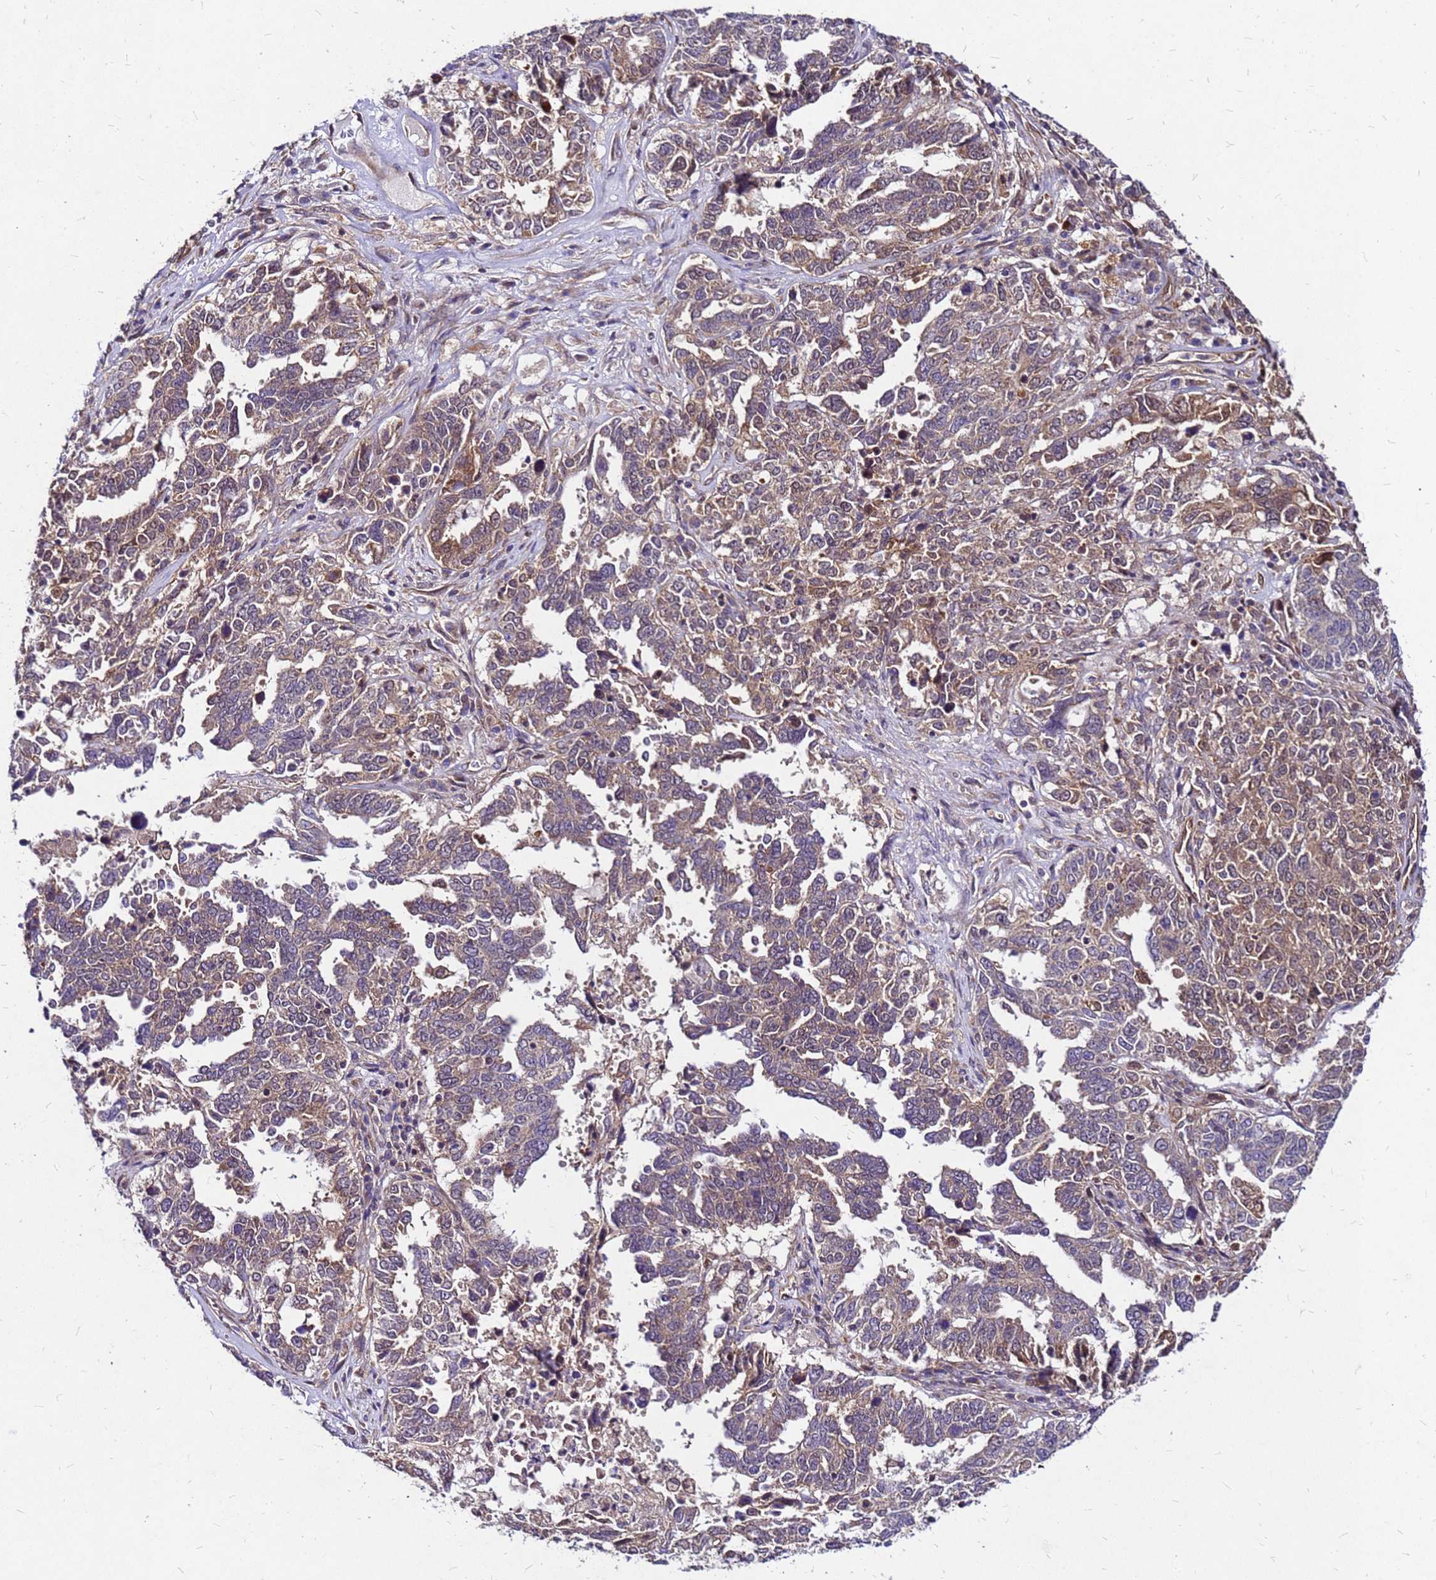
{"staining": {"intensity": "moderate", "quantity": ">75%", "location": "cytoplasmic/membranous"}, "tissue": "ovarian cancer", "cell_type": "Tumor cells", "image_type": "cancer", "snomed": [{"axis": "morphology", "description": "Carcinoma, endometroid"}, {"axis": "topography", "description": "Ovary"}], "caption": "Immunohistochemical staining of human ovarian cancer shows medium levels of moderate cytoplasmic/membranous protein expression in approximately >75% of tumor cells.", "gene": "DUSP23", "patient": {"sex": "female", "age": 62}}